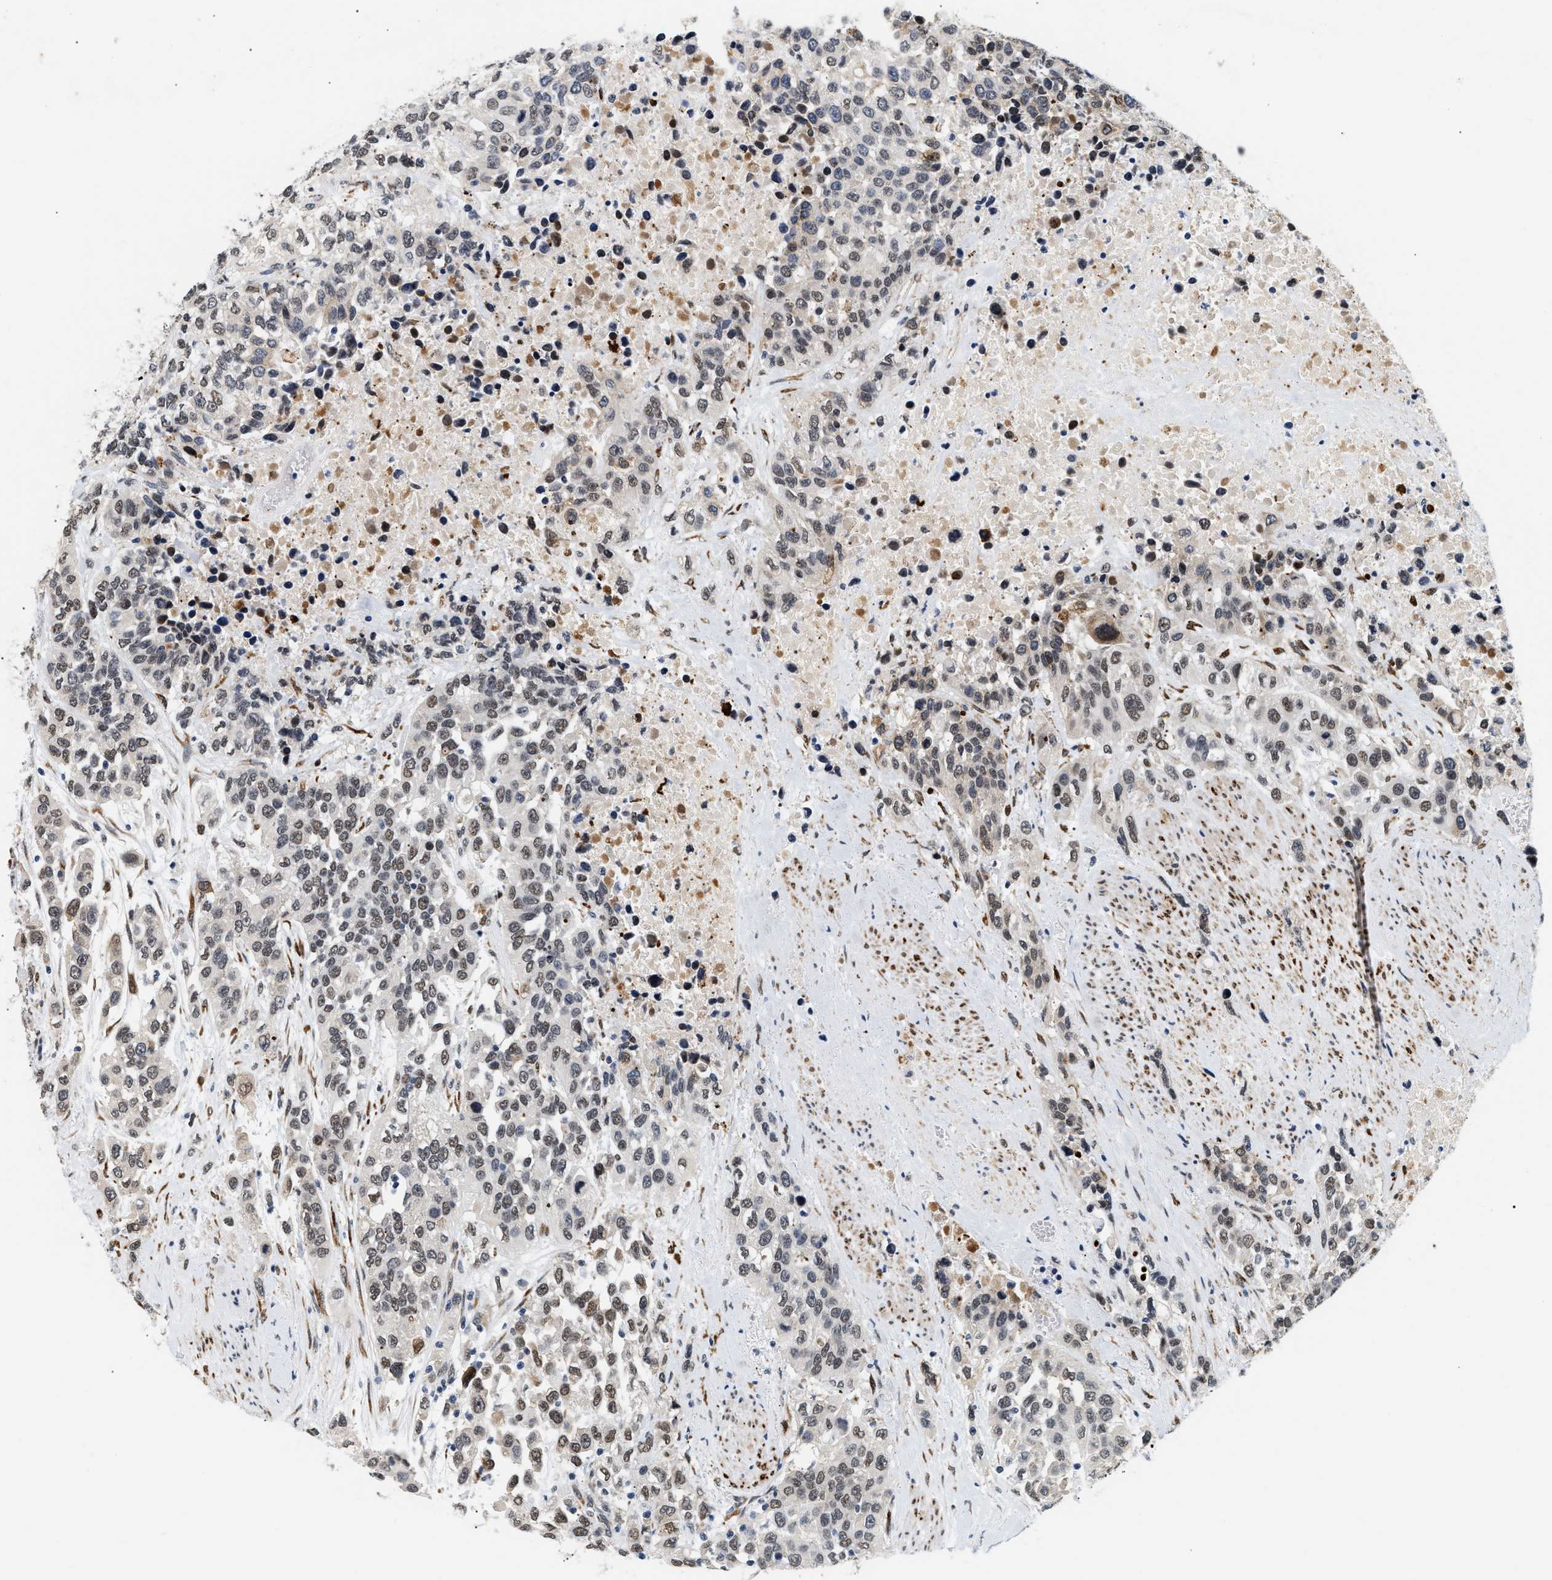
{"staining": {"intensity": "weak", "quantity": ">75%", "location": "nuclear"}, "tissue": "urothelial cancer", "cell_type": "Tumor cells", "image_type": "cancer", "snomed": [{"axis": "morphology", "description": "Urothelial carcinoma, High grade"}, {"axis": "topography", "description": "Urinary bladder"}], "caption": "Protein staining of high-grade urothelial carcinoma tissue displays weak nuclear staining in approximately >75% of tumor cells.", "gene": "THOC1", "patient": {"sex": "female", "age": 80}}